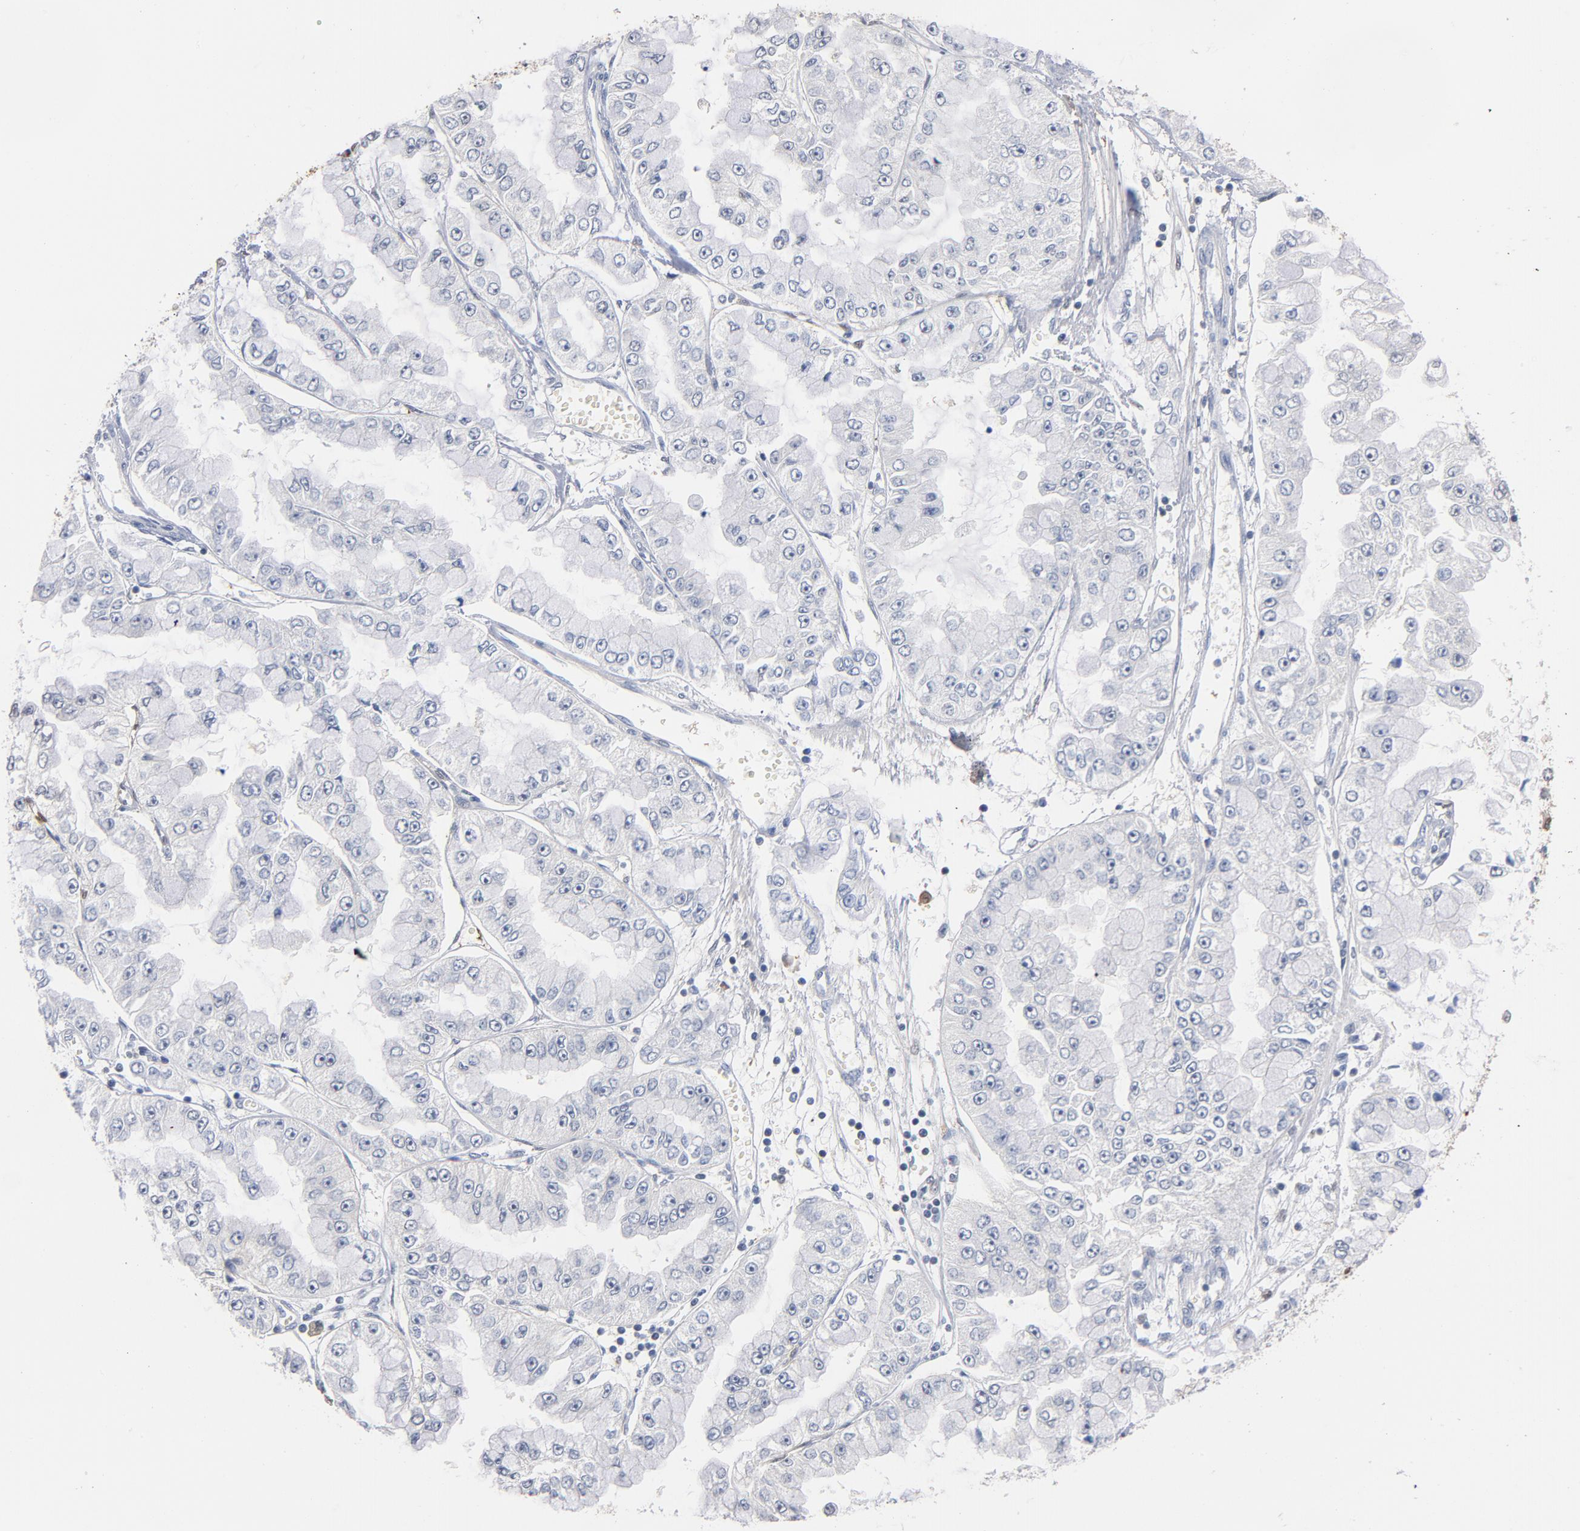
{"staining": {"intensity": "weak", "quantity": "<25%", "location": "cytoplasmic/membranous"}, "tissue": "liver cancer", "cell_type": "Tumor cells", "image_type": "cancer", "snomed": [{"axis": "morphology", "description": "Cholangiocarcinoma"}, {"axis": "topography", "description": "Liver"}], "caption": "A photomicrograph of liver cholangiocarcinoma stained for a protein displays no brown staining in tumor cells.", "gene": "MIF", "patient": {"sex": "female", "age": 79}}